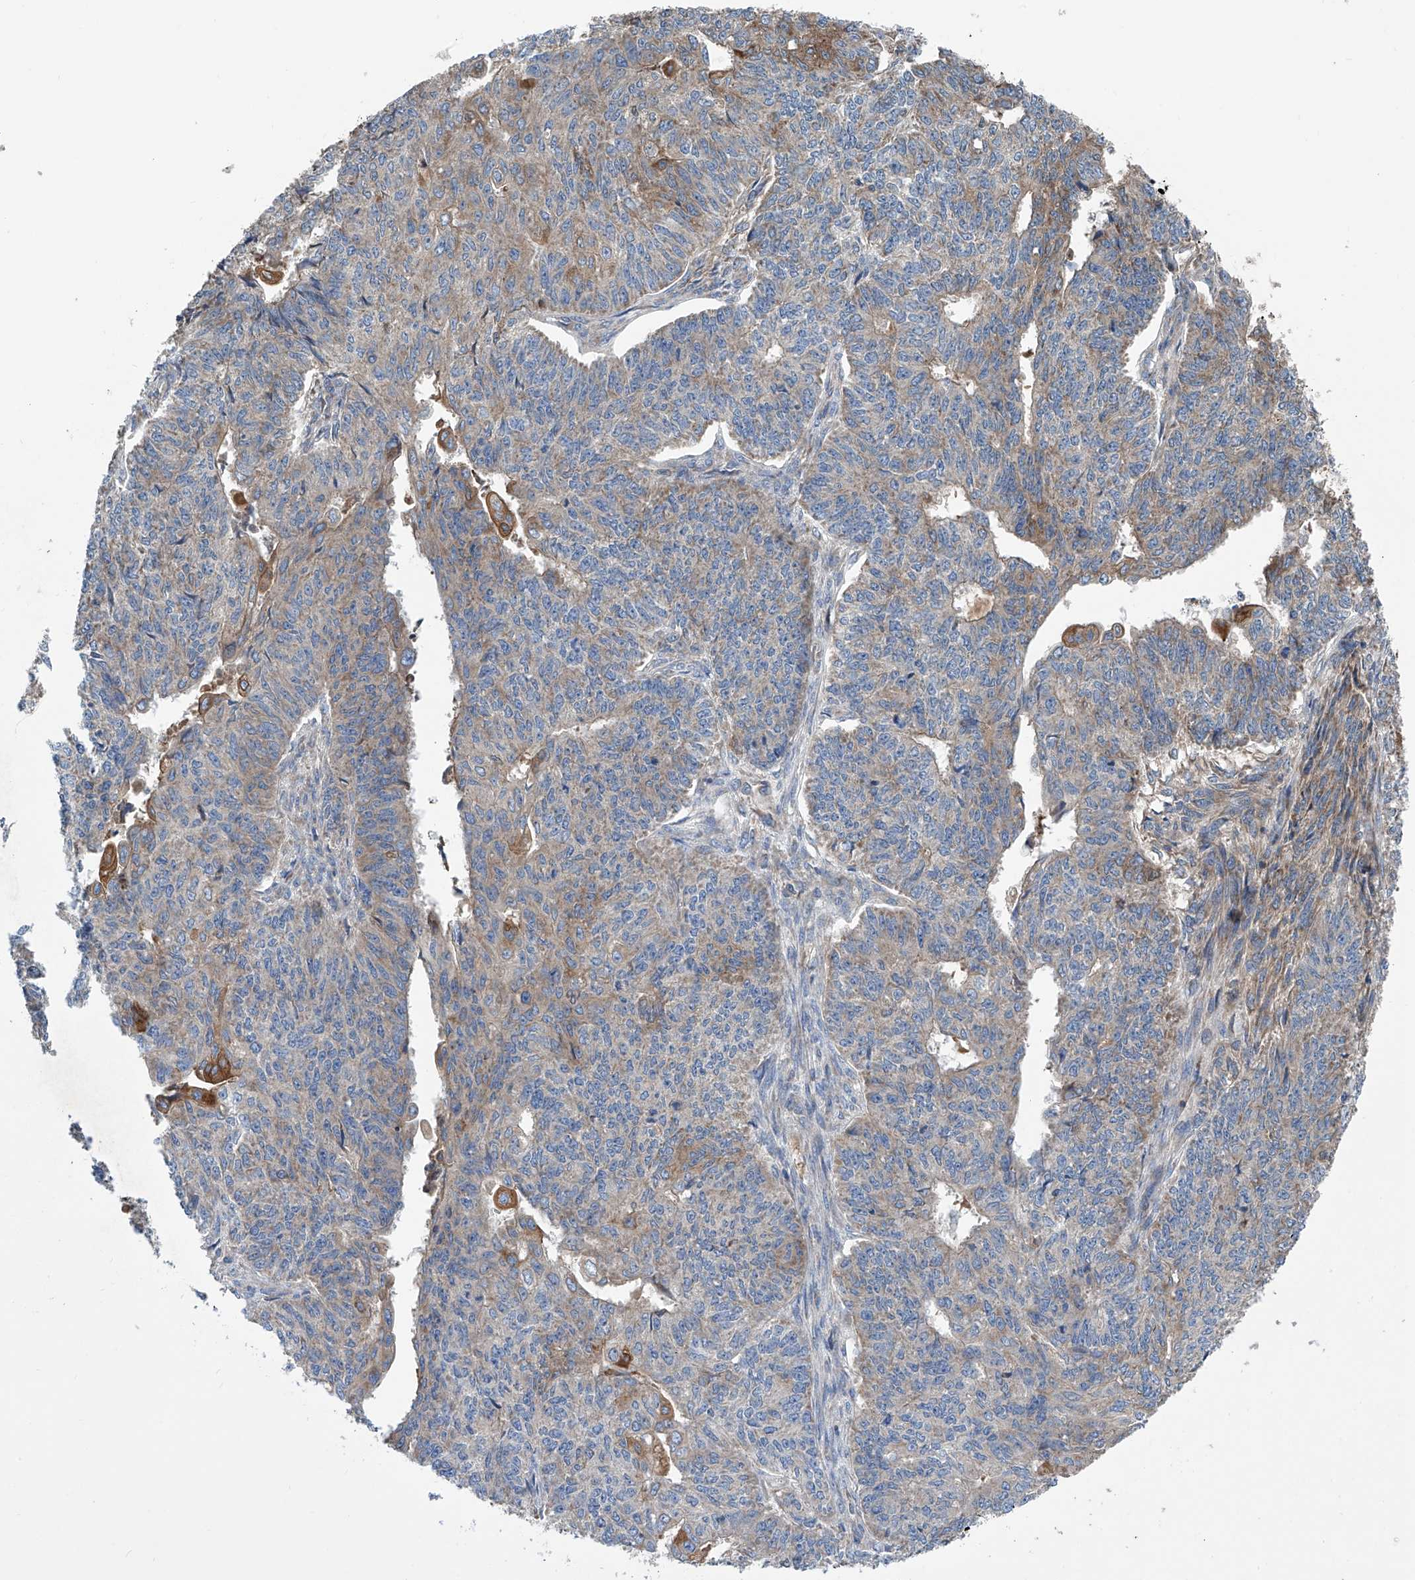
{"staining": {"intensity": "moderate", "quantity": "<25%", "location": "cytoplasmic/membranous"}, "tissue": "endometrial cancer", "cell_type": "Tumor cells", "image_type": "cancer", "snomed": [{"axis": "morphology", "description": "Adenocarcinoma, NOS"}, {"axis": "topography", "description": "Endometrium"}], "caption": "Protein expression analysis of human endometrial cancer reveals moderate cytoplasmic/membranous staining in about <25% of tumor cells.", "gene": "ASCC3", "patient": {"sex": "female", "age": 32}}